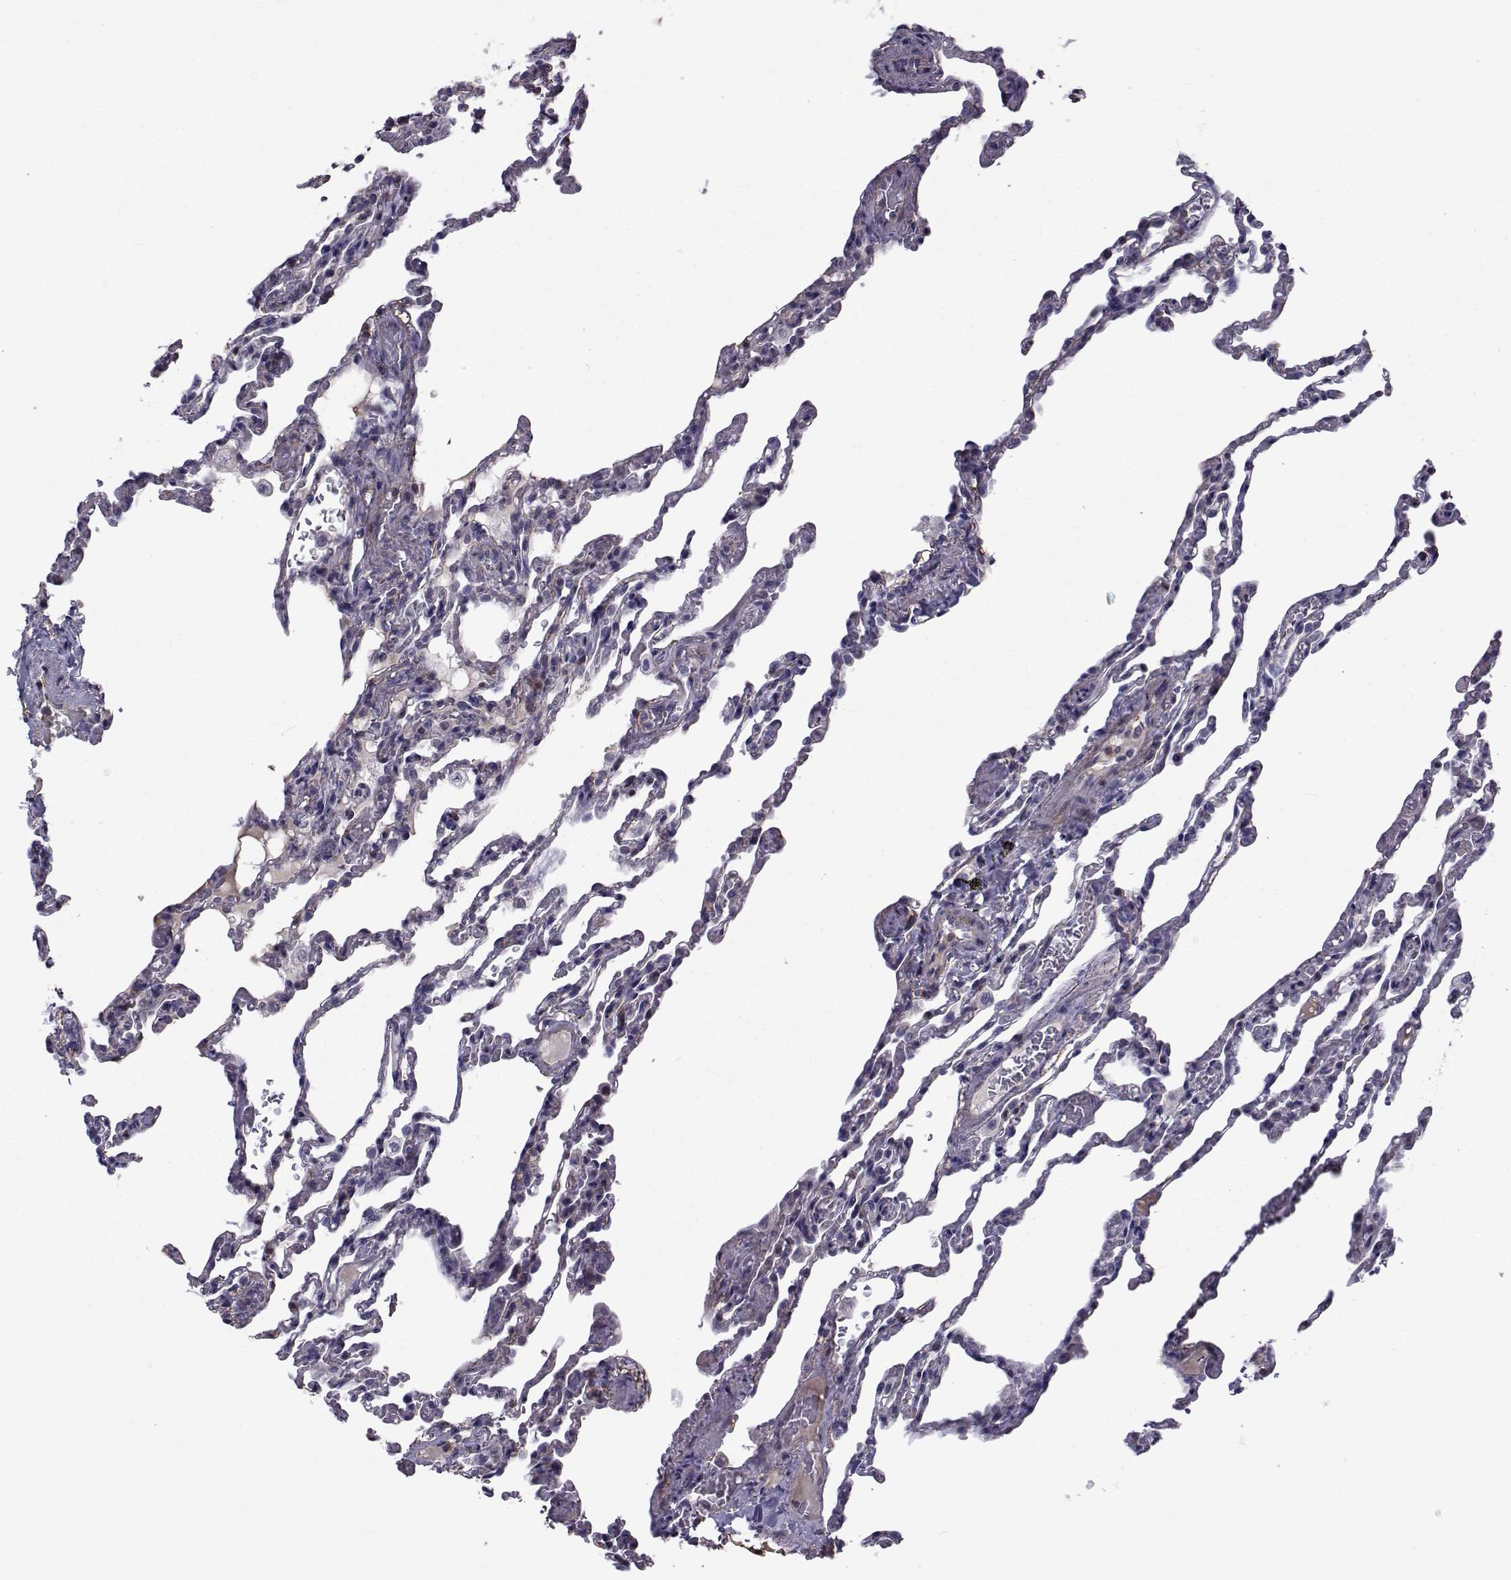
{"staining": {"intensity": "negative", "quantity": "none", "location": "none"}, "tissue": "lung", "cell_type": "Alveolar cells", "image_type": "normal", "snomed": [{"axis": "morphology", "description": "Normal tissue, NOS"}, {"axis": "topography", "description": "Lung"}], "caption": "The histopathology image demonstrates no significant positivity in alveolar cells of lung. The staining is performed using DAB (3,3'-diaminobenzidine) brown chromogen with nuclei counter-stained in using hematoxylin.", "gene": "LRRC27", "patient": {"sex": "female", "age": 43}}